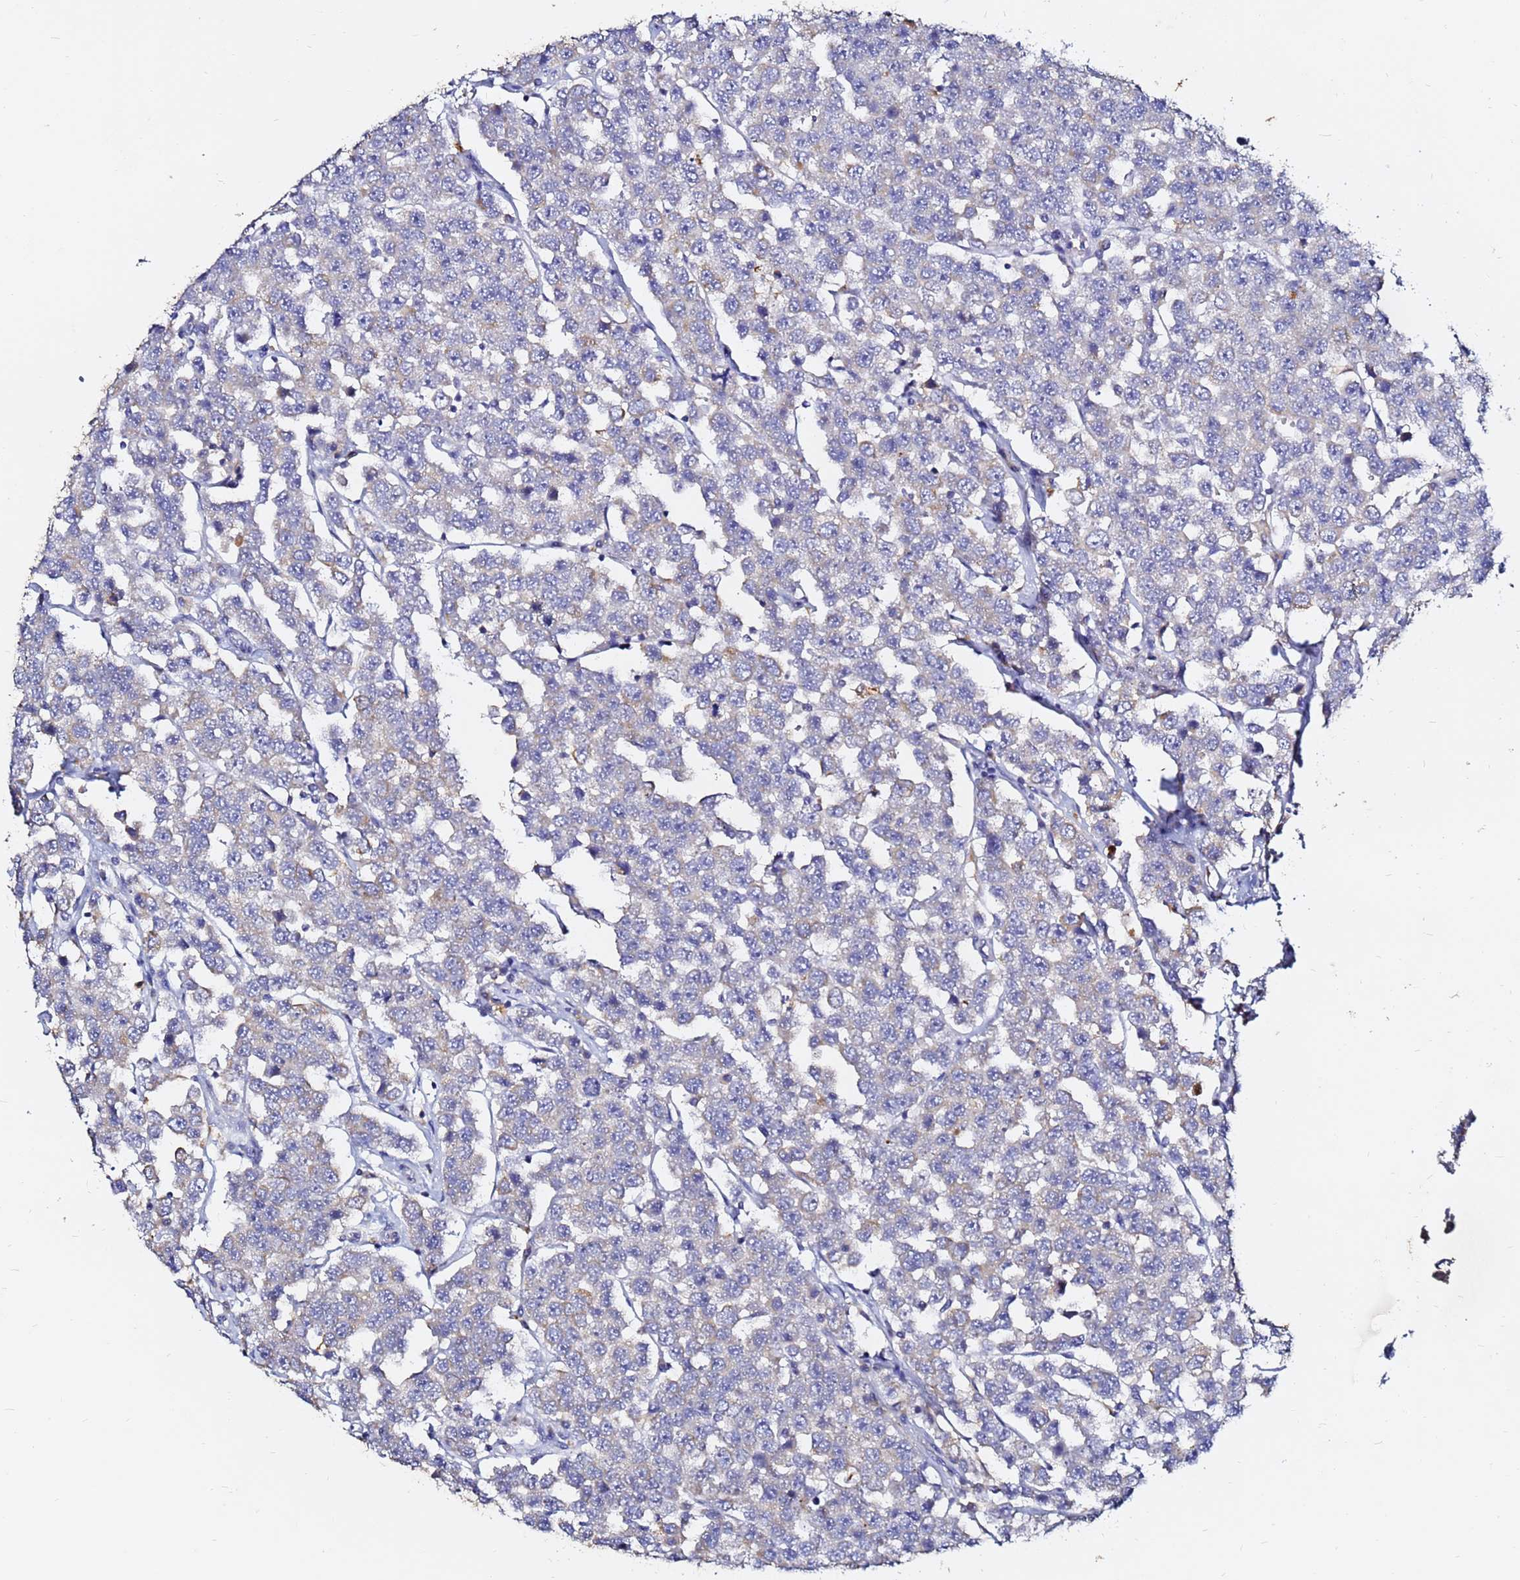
{"staining": {"intensity": "weak", "quantity": "<25%", "location": "cytoplasmic/membranous"}, "tissue": "testis cancer", "cell_type": "Tumor cells", "image_type": "cancer", "snomed": [{"axis": "morphology", "description": "Seminoma, NOS"}, {"axis": "topography", "description": "Testis"}], "caption": "High power microscopy micrograph of an IHC photomicrograph of testis cancer, revealing no significant staining in tumor cells.", "gene": "FAM183A", "patient": {"sex": "male", "age": 28}}